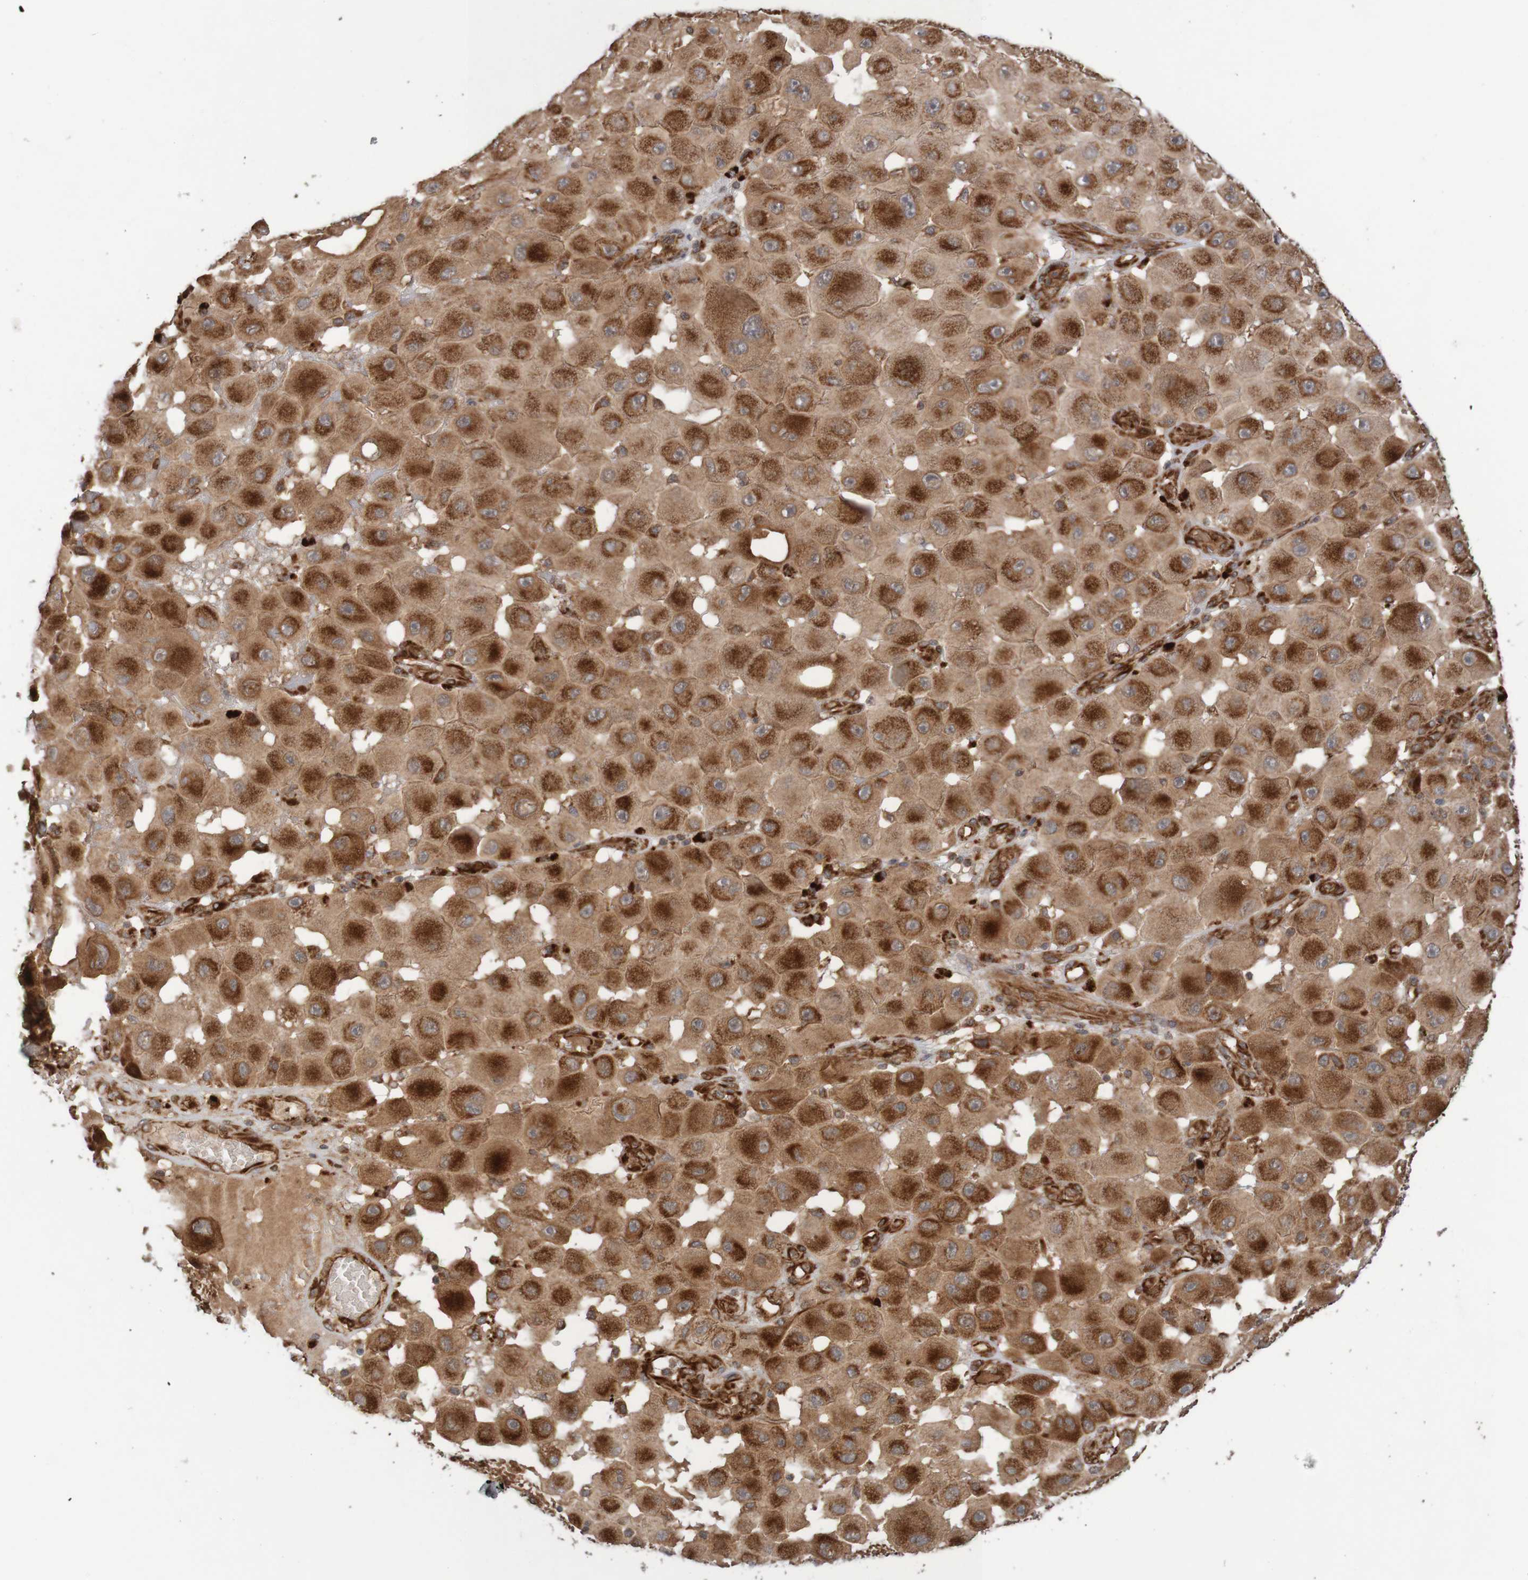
{"staining": {"intensity": "strong", "quantity": ">75%", "location": "cytoplasmic/membranous"}, "tissue": "melanoma", "cell_type": "Tumor cells", "image_type": "cancer", "snomed": [{"axis": "morphology", "description": "Malignant melanoma, NOS"}, {"axis": "topography", "description": "Skin"}], "caption": "The micrograph displays staining of melanoma, revealing strong cytoplasmic/membranous protein expression (brown color) within tumor cells.", "gene": "MRPL52", "patient": {"sex": "female", "age": 81}}